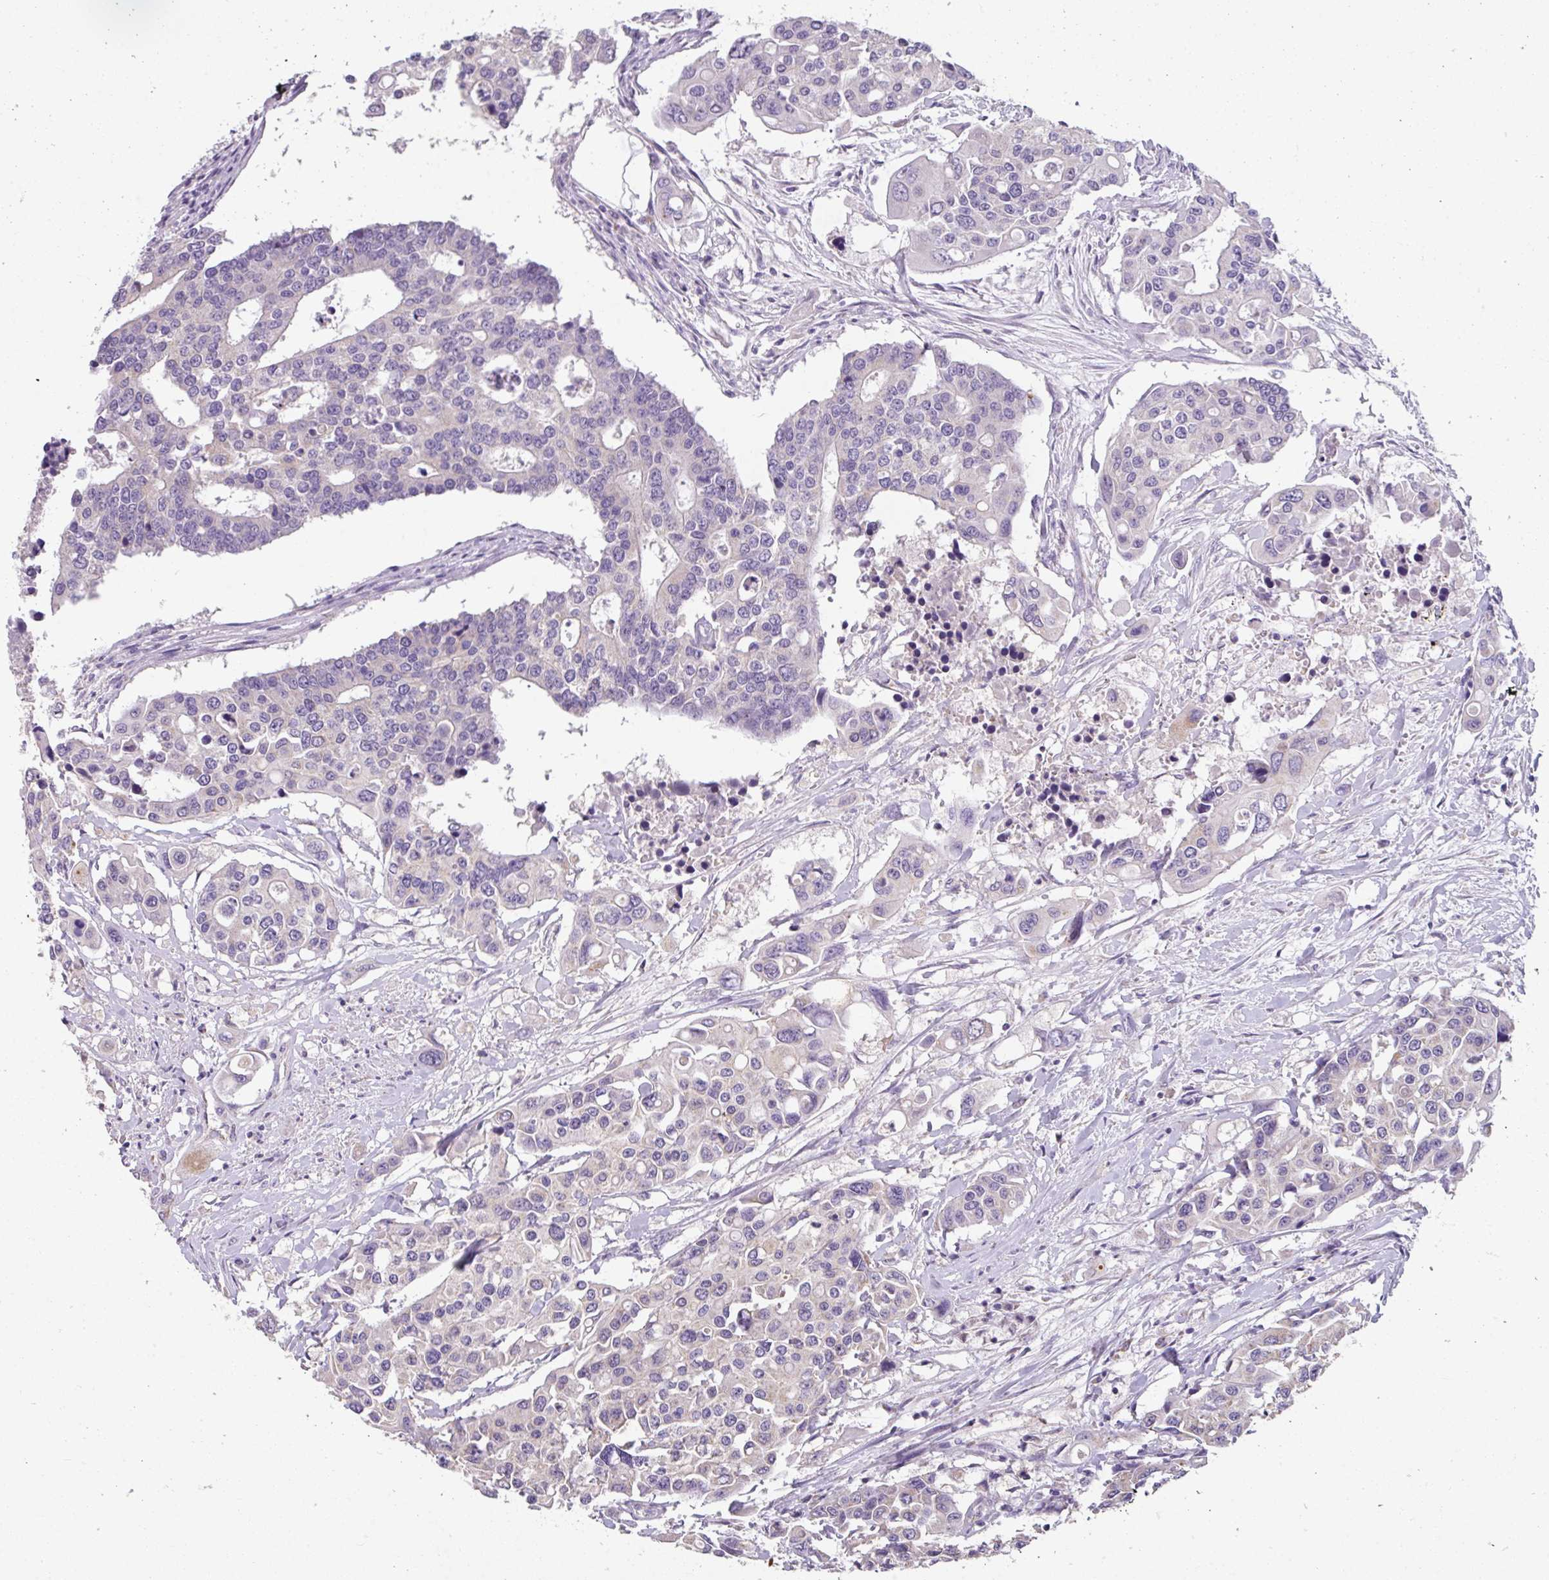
{"staining": {"intensity": "negative", "quantity": "none", "location": "none"}, "tissue": "colorectal cancer", "cell_type": "Tumor cells", "image_type": "cancer", "snomed": [{"axis": "morphology", "description": "Adenocarcinoma, NOS"}, {"axis": "topography", "description": "Colon"}], "caption": "Immunohistochemistry histopathology image of human colorectal adenocarcinoma stained for a protein (brown), which demonstrates no positivity in tumor cells. The staining is performed using DAB brown chromogen with nuclei counter-stained in using hematoxylin.", "gene": "PALS2", "patient": {"sex": "male", "age": 77}}